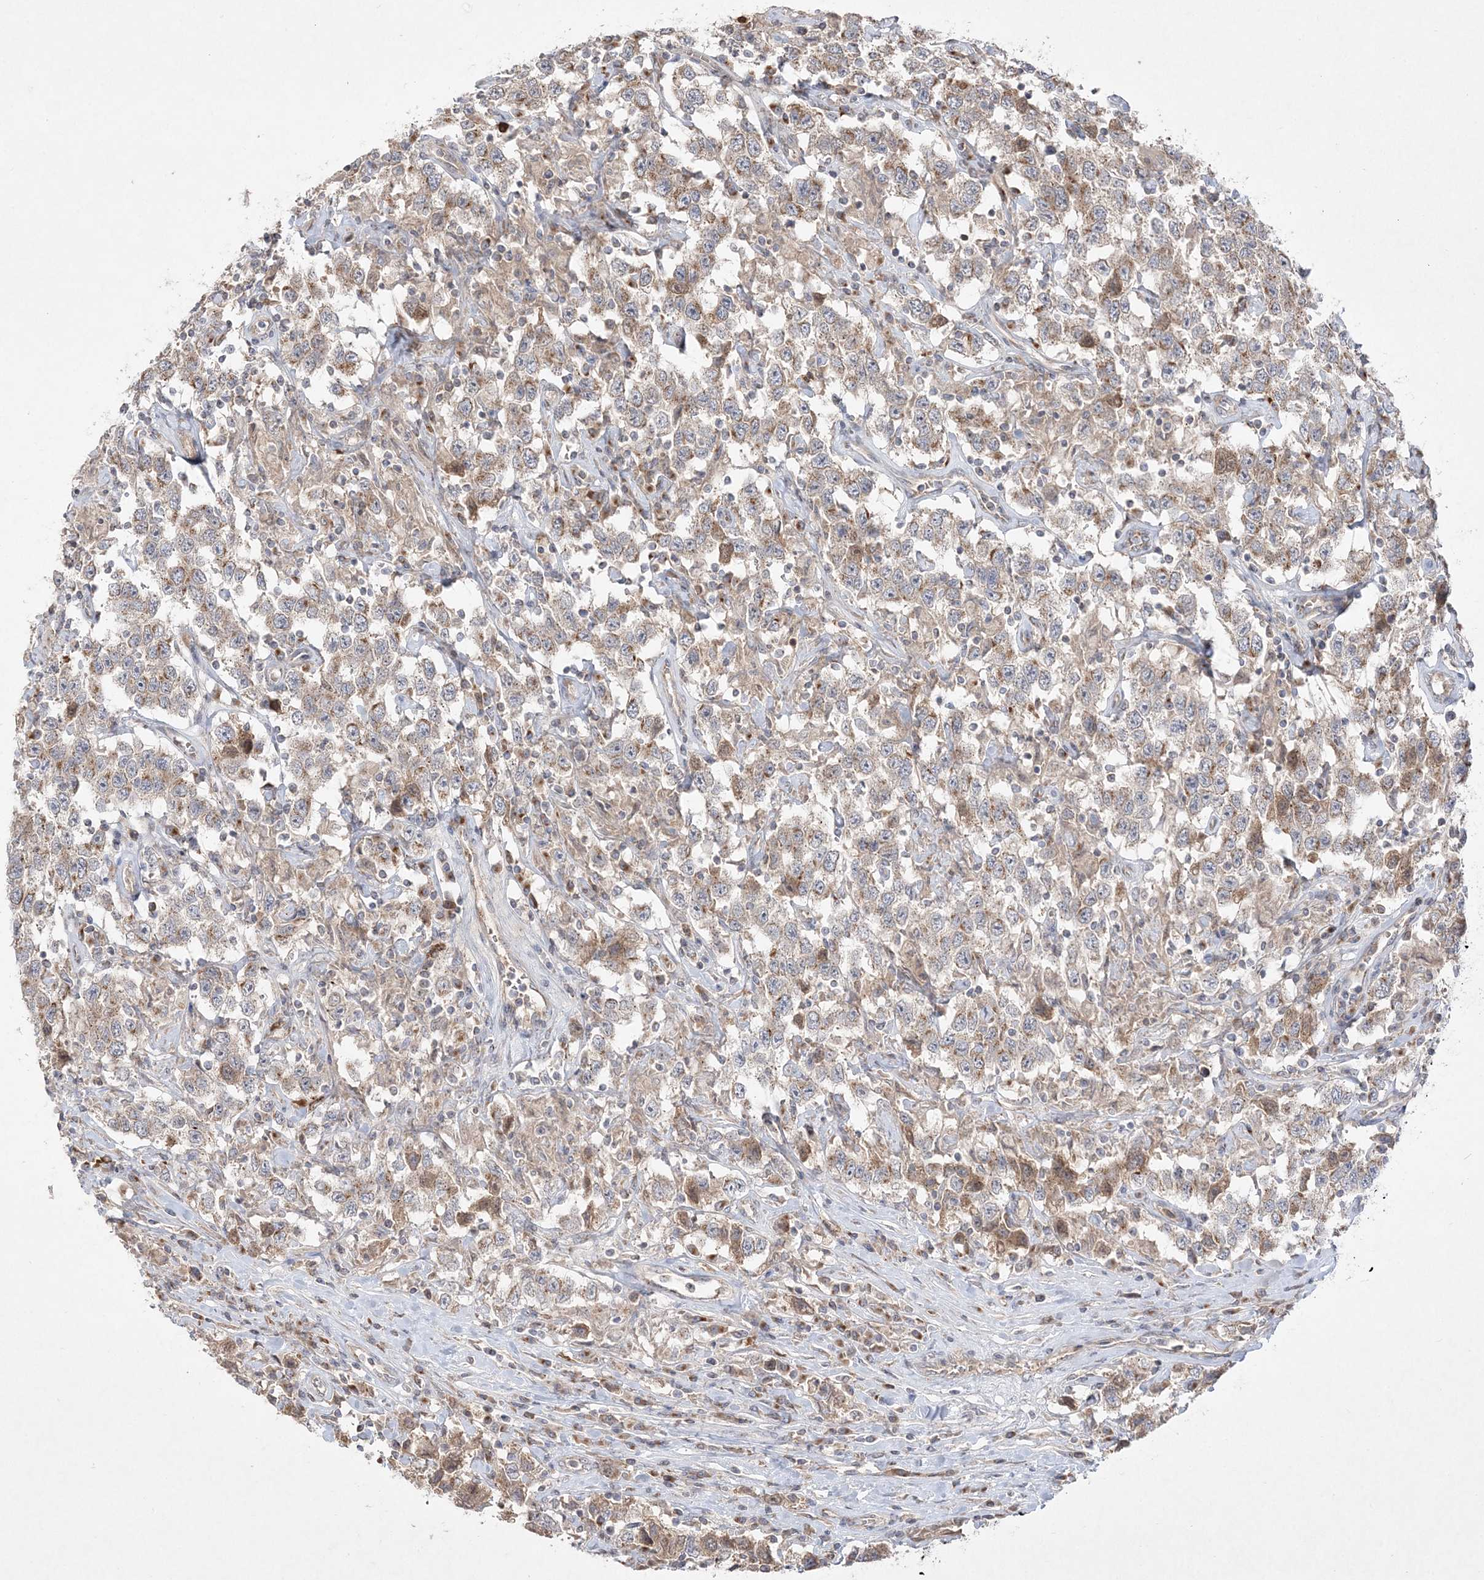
{"staining": {"intensity": "weak", "quantity": "25%-75%", "location": "cytoplasmic/membranous"}, "tissue": "testis cancer", "cell_type": "Tumor cells", "image_type": "cancer", "snomed": [{"axis": "morphology", "description": "Seminoma, NOS"}, {"axis": "topography", "description": "Testis"}], "caption": "The photomicrograph demonstrates staining of seminoma (testis), revealing weak cytoplasmic/membranous protein positivity (brown color) within tumor cells.", "gene": "CLNK", "patient": {"sex": "male", "age": 41}}